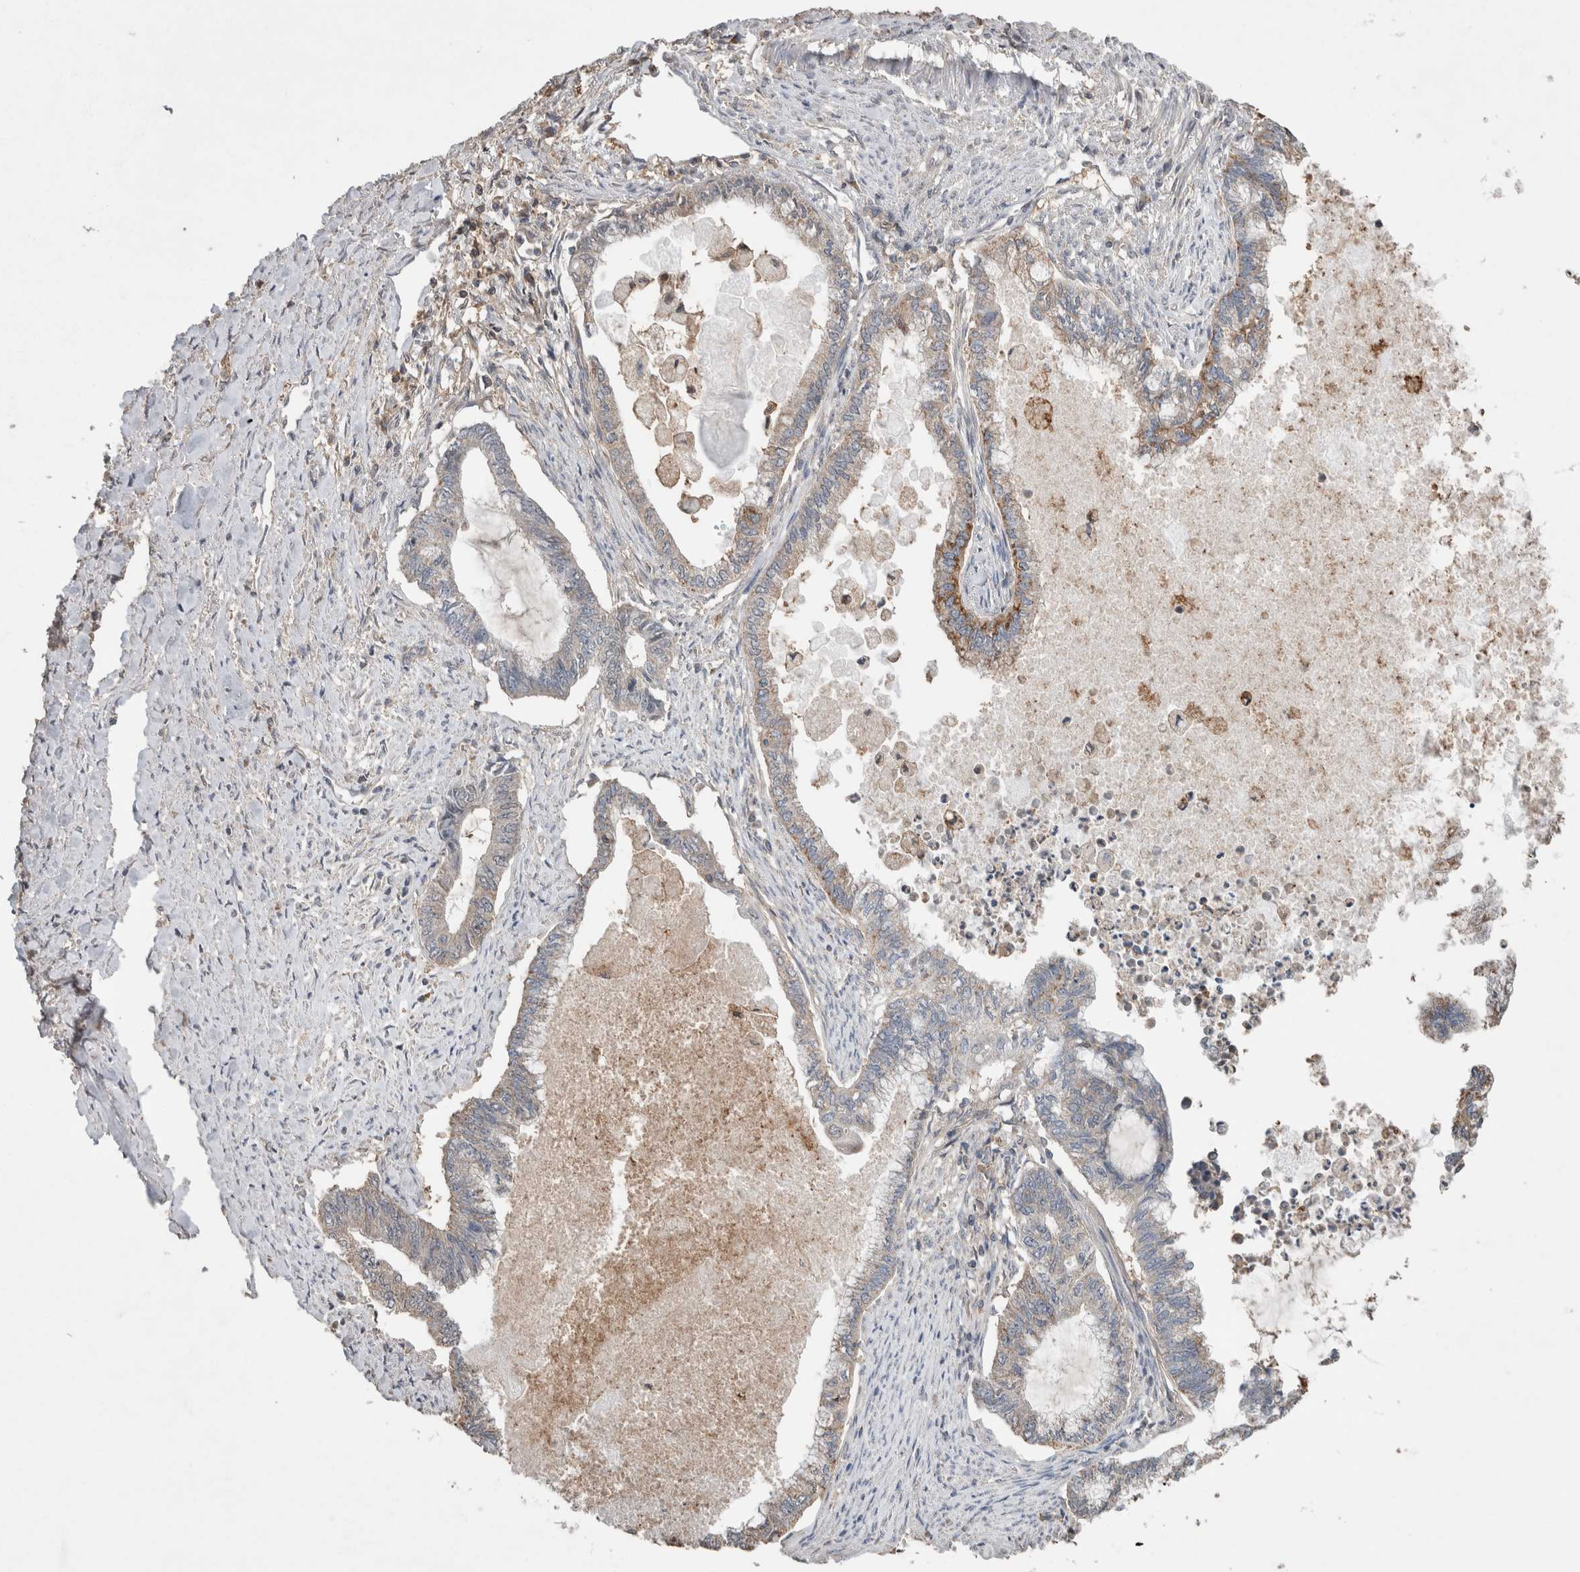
{"staining": {"intensity": "weak", "quantity": "<25%", "location": "cytoplasmic/membranous"}, "tissue": "endometrial cancer", "cell_type": "Tumor cells", "image_type": "cancer", "snomed": [{"axis": "morphology", "description": "Adenocarcinoma, NOS"}, {"axis": "topography", "description": "Endometrium"}], "caption": "Histopathology image shows no protein positivity in tumor cells of endometrial cancer tissue.", "gene": "TRIM5", "patient": {"sex": "female", "age": 86}}